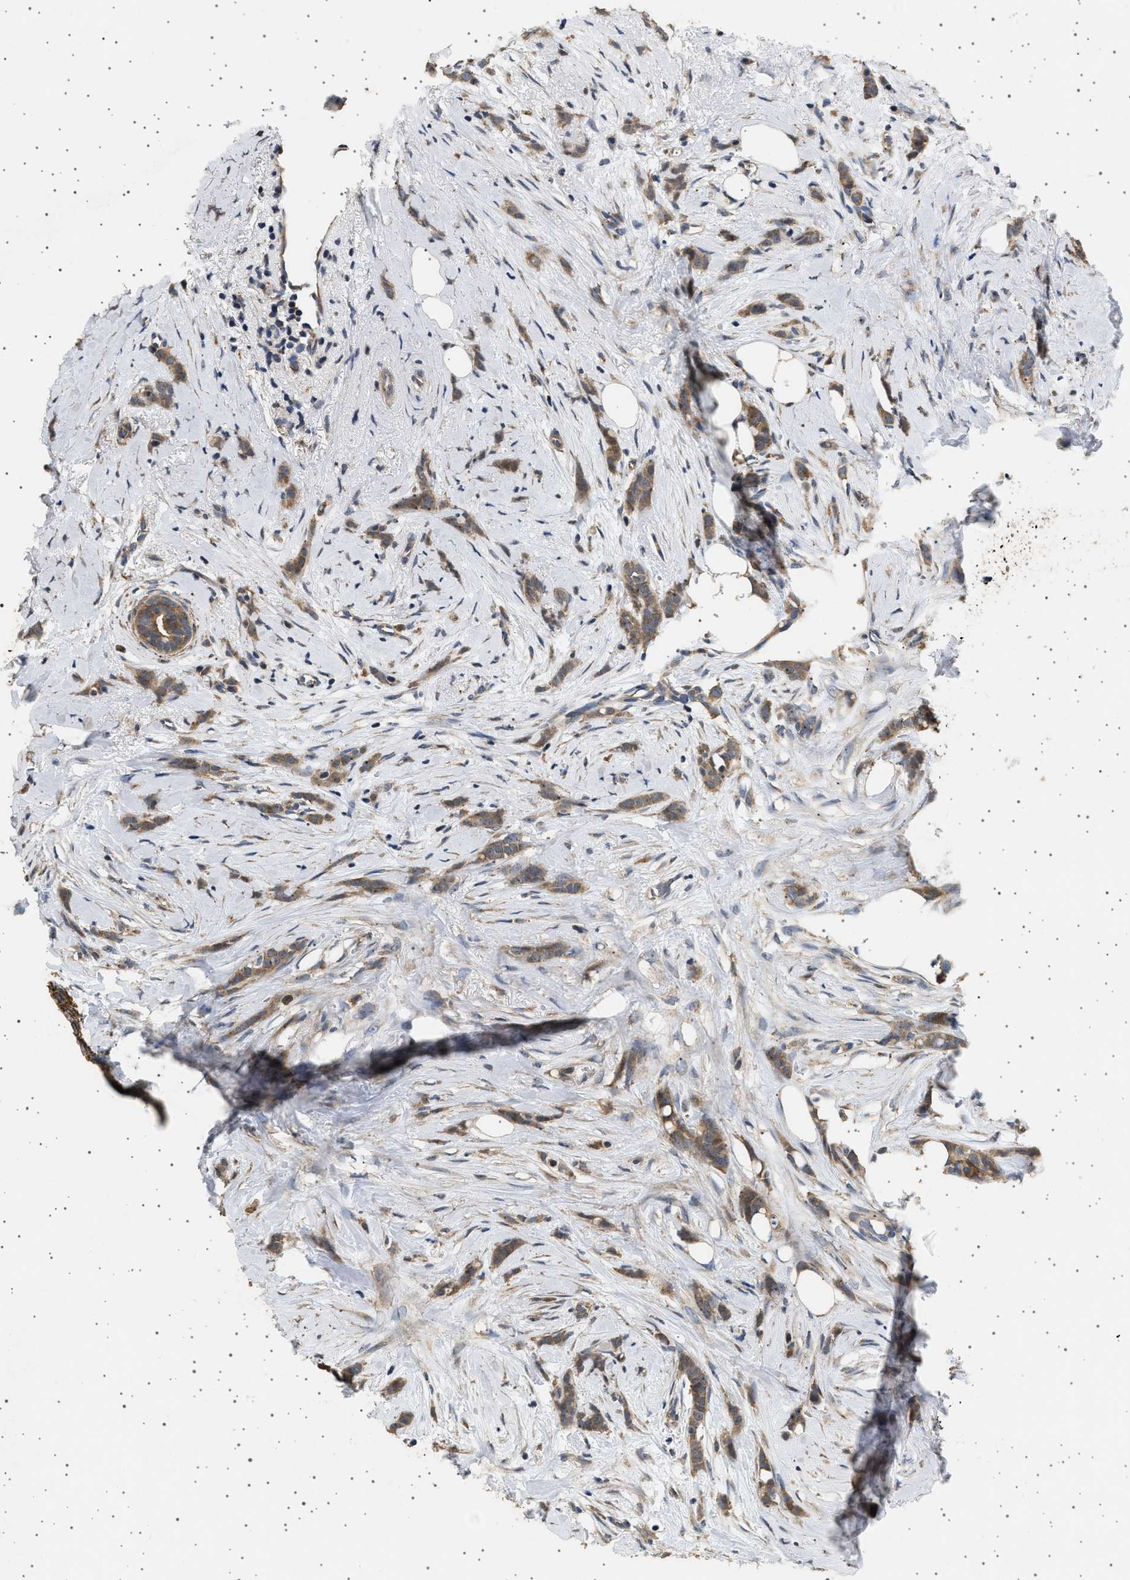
{"staining": {"intensity": "moderate", "quantity": ">75%", "location": "cytoplasmic/membranous"}, "tissue": "breast cancer", "cell_type": "Tumor cells", "image_type": "cancer", "snomed": [{"axis": "morphology", "description": "Lobular carcinoma, in situ"}, {"axis": "morphology", "description": "Lobular carcinoma"}, {"axis": "topography", "description": "Breast"}], "caption": "The immunohistochemical stain shows moderate cytoplasmic/membranous staining in tumor cells of breast cancer (lobular carcinoma) tissue. Immunohistochemistry (ihc) stains the protein in brown and the nuclei are stained blue.", "gene": "KCNA4", "patient": {"sex": "female", "age": 41}}